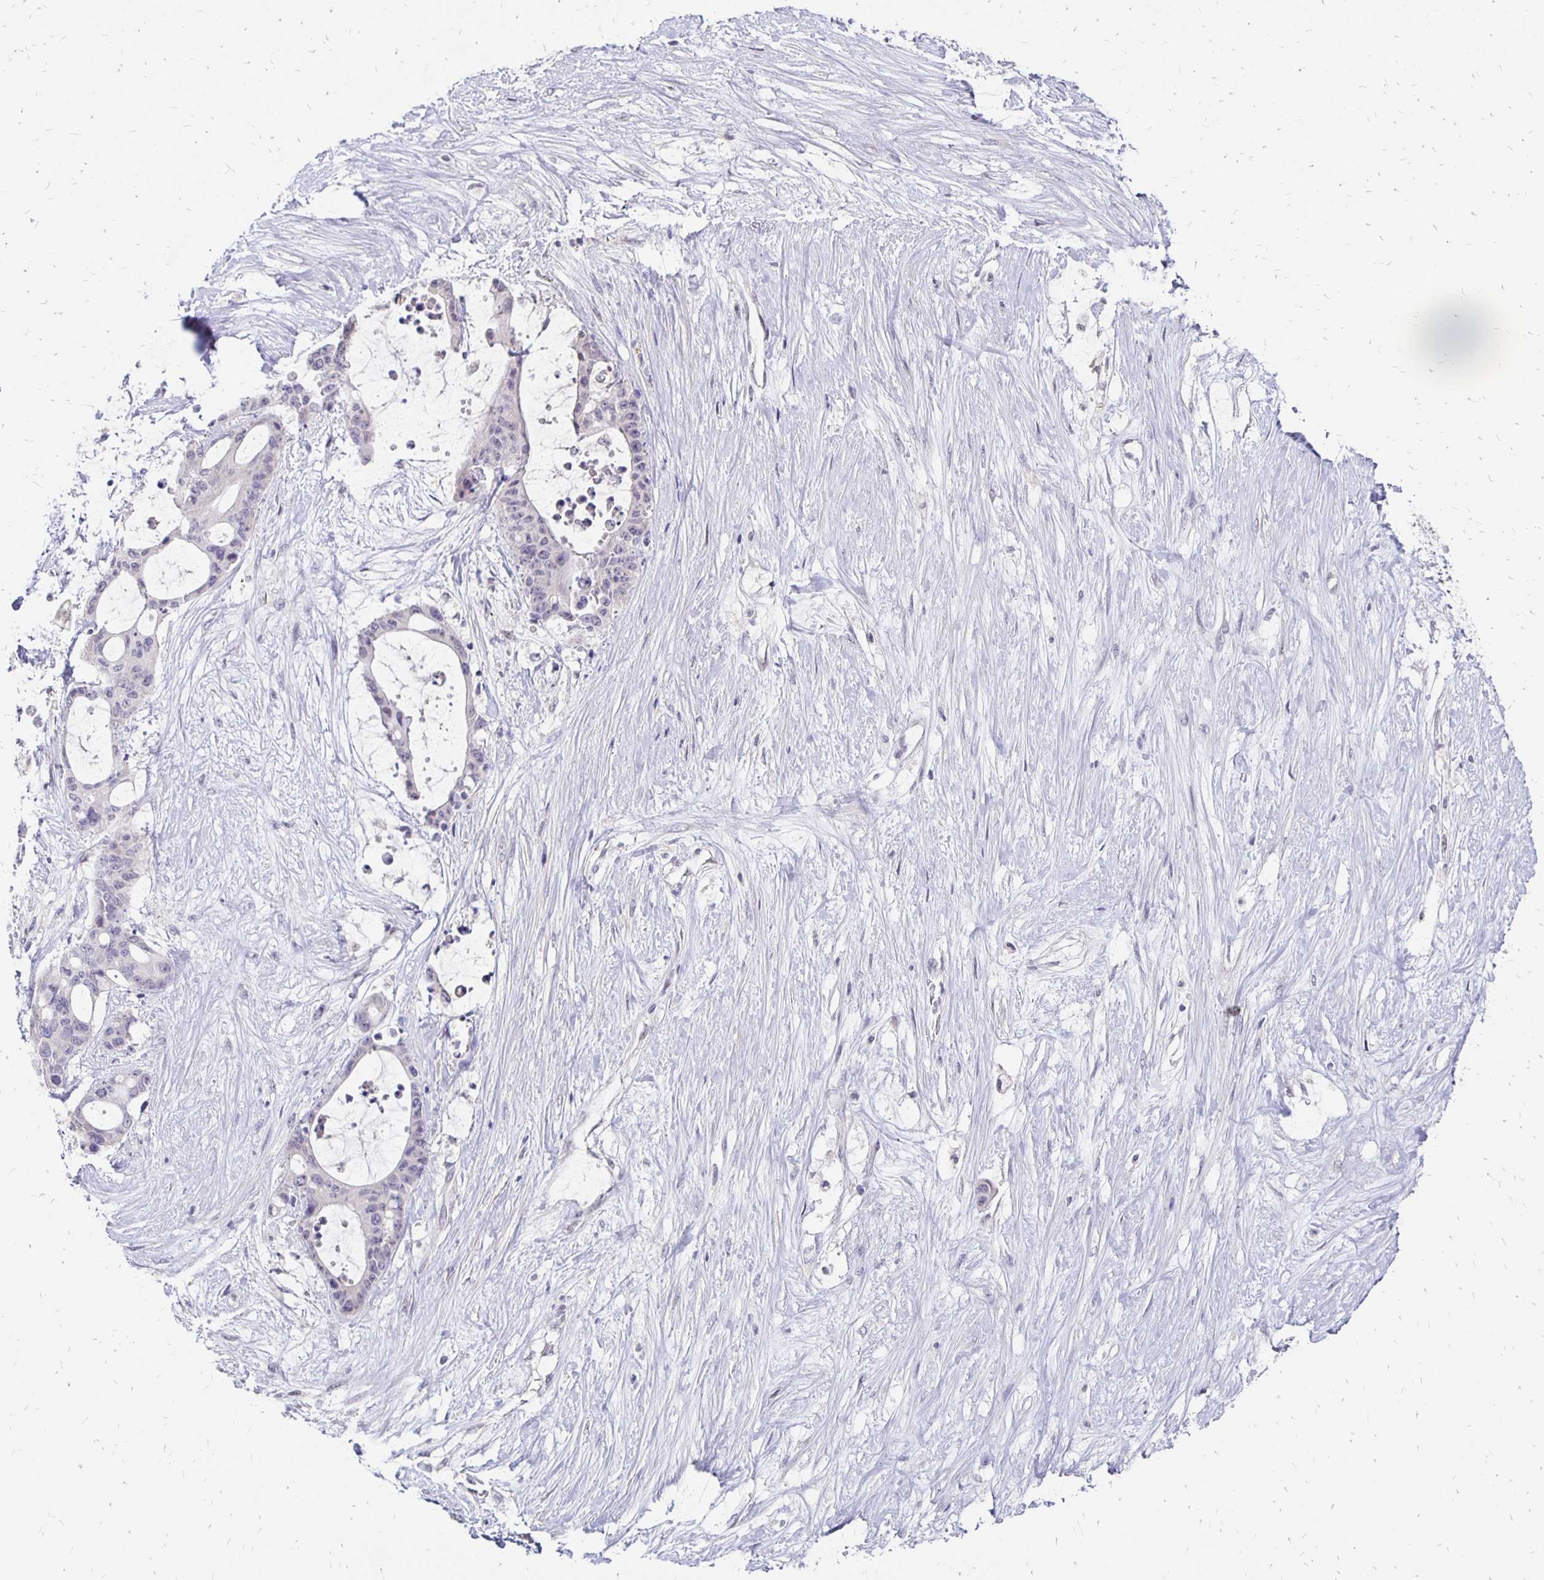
{"staining": {"intensity": "negative", "quantity": "none", "location": "none"}, "tissue": "liver cancer", "cell_type": "Tumor cells", "image_type": "cancer", "snomed": [{"axis": "morphology", "description": "Normal tissue, NOS"}, {"axis": "morphology", "description": "Cholangiocarcinoma"}, {"axis": "topography", "description": "Liver"}, {"axis": "topography", "description": "Peripheral nerve tissue"}], "caption": "Micrograph shows no protein positivity in tumor cells of liver cancer (cholangiocarcinoma) tissue.", "gene": "ATOSB", "patient": {"sex": "female", "age": 73}}